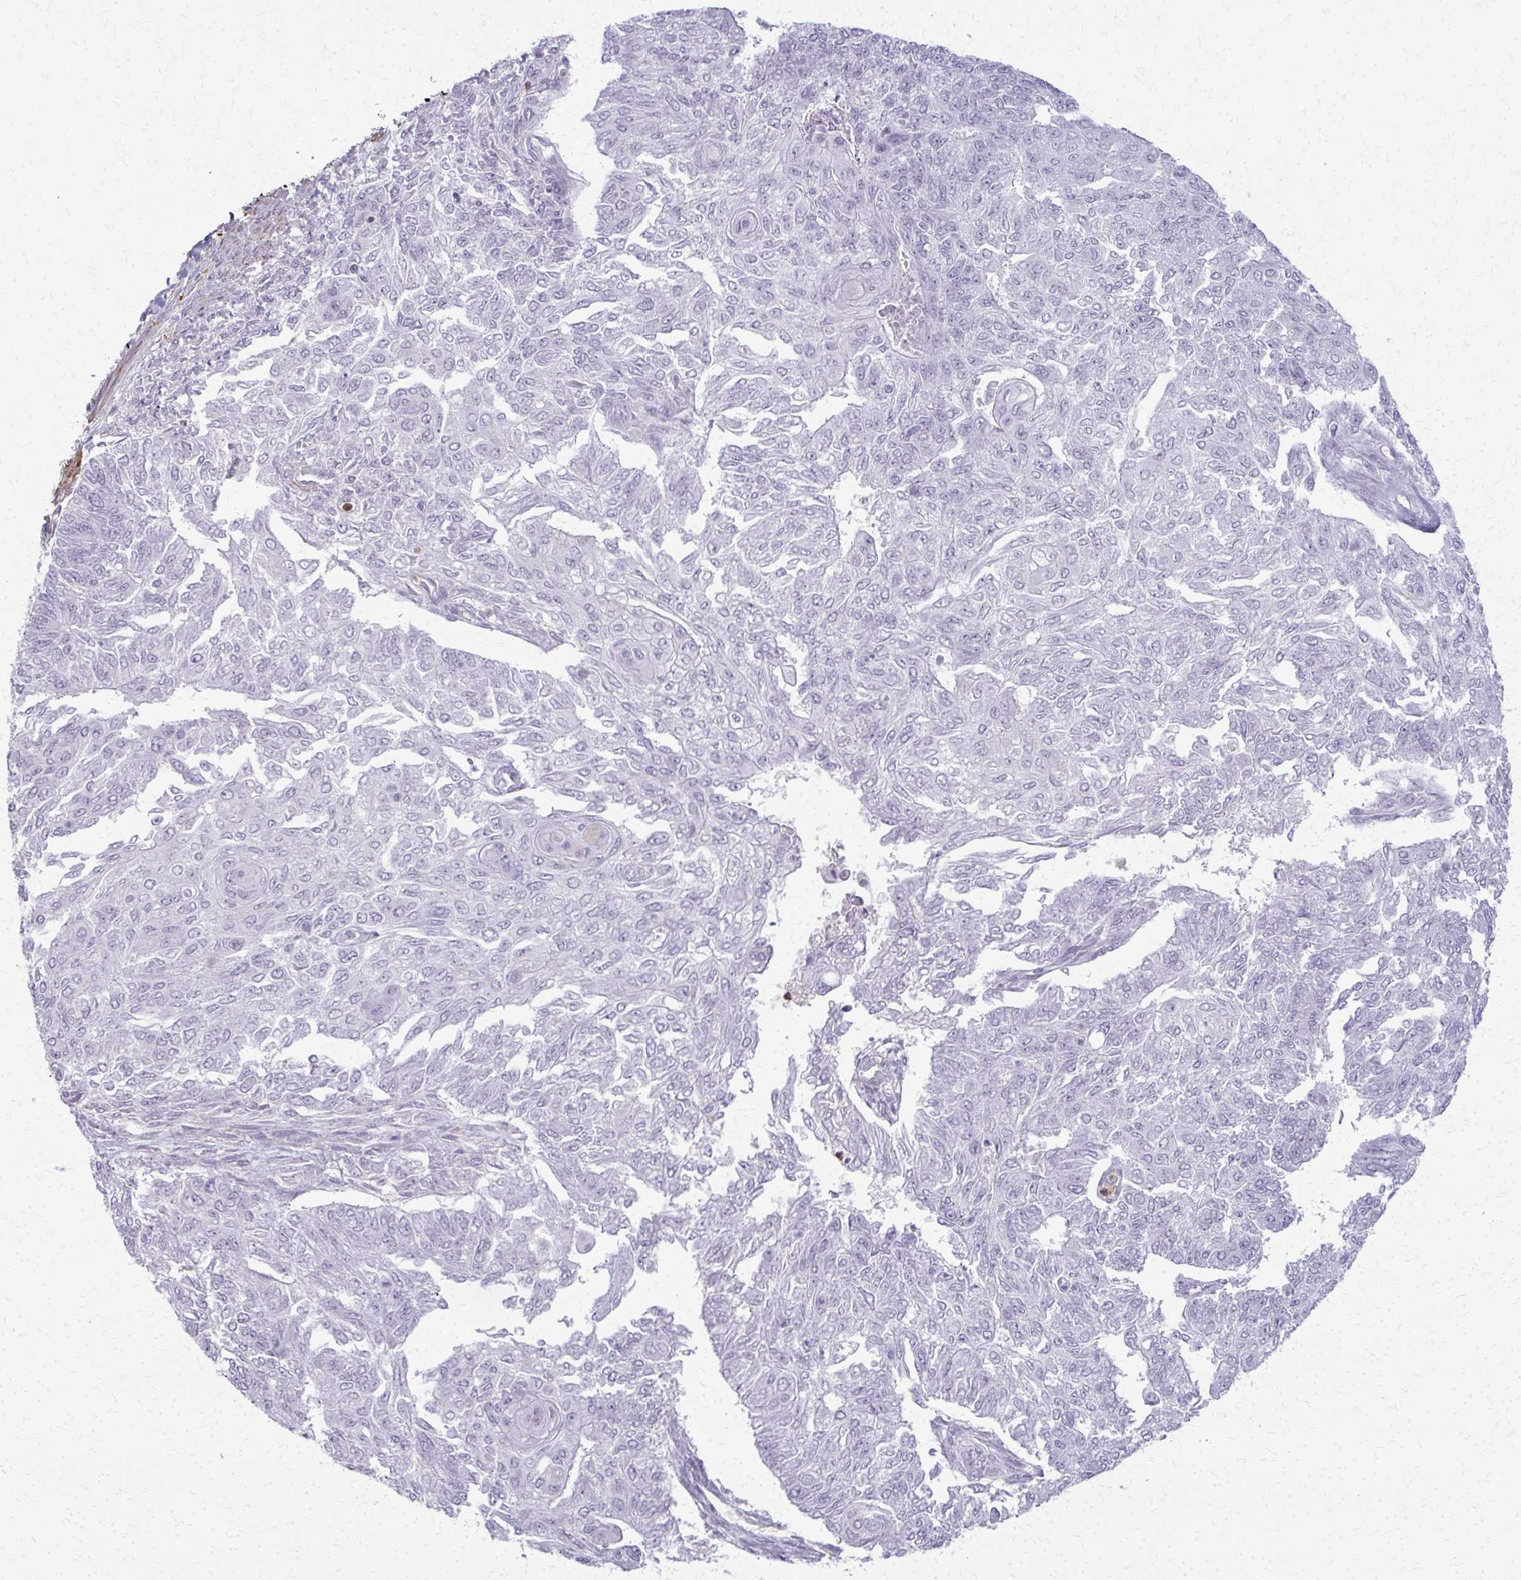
{"staining": {"intensity": "negative", "quantity": "none", "location": "none"}, "tissue": "endometrial cancer", "cell_type": "Tumor cells", "image_type": "cancer", "snomed": [{"axis": "morphology", "description": "Adenocarcinoma, NOS"}, {"axis": "topography", "description": "Endometrium"}], "caption": "High power microscopy photomicrograph of an IHC image of adenocarcinoma (endometrial), revealing no significant staining in tumor cells.", "gene": "CA3", "patient": {"sex": "female", "age": 32}}